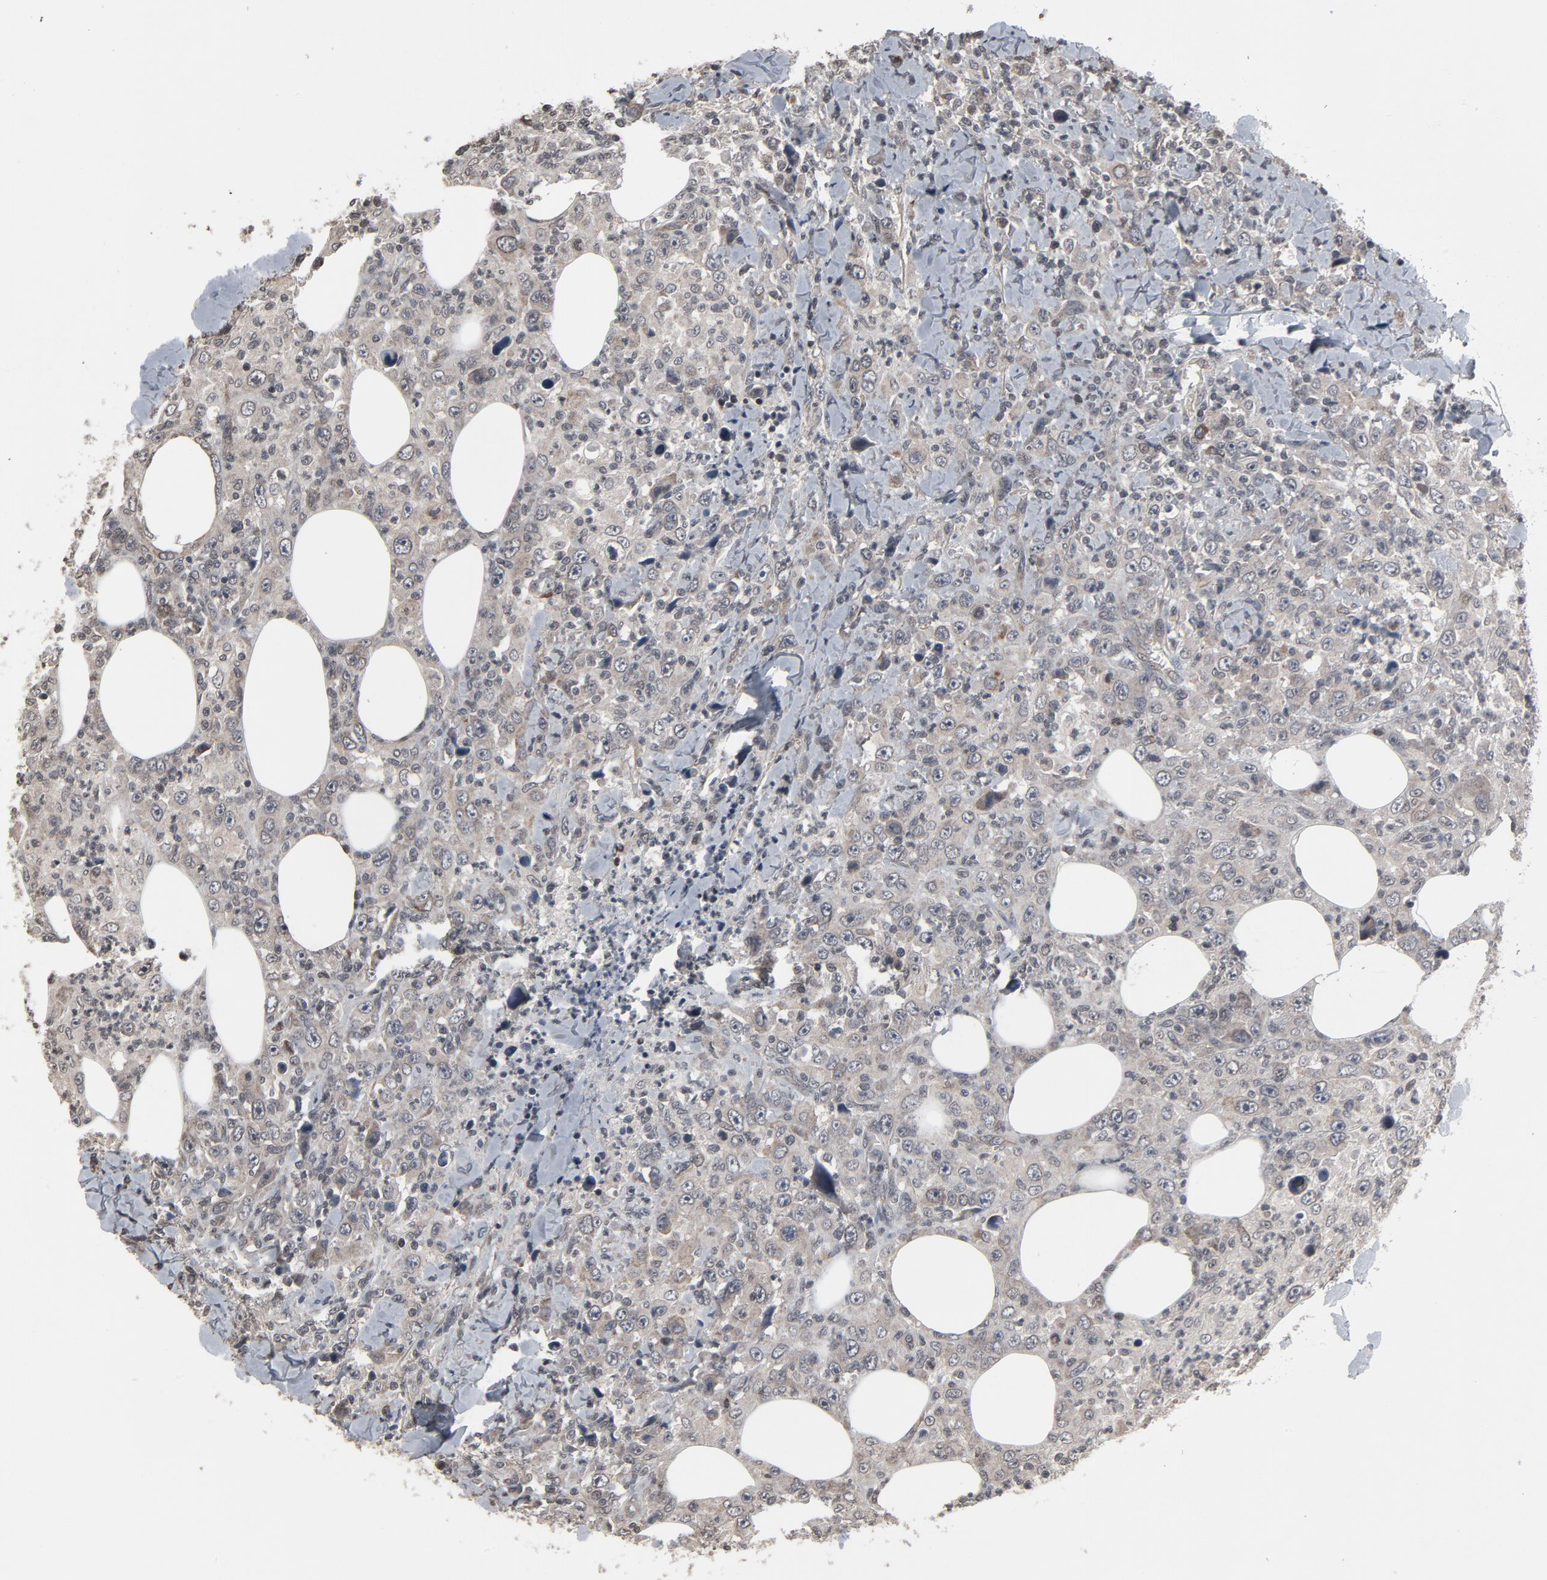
{"staining": {"intensity": "weak", "quantity": "25%-75%", "location": "cytoplasmic/membranous,nuclear"}, "tissue": "thyroid cancer", "cell_type": "Tumor cells", "image_type": "cancer", "snomed": [{"axis": "morphology", "description": "Carcinoma, NOS"}, {"axis": "topography", "description": "Thyroid gland"}], "caption": "Immunohistochemistry (IHC) of thyroid cancer displays low levels of weak cytoplasmic/membranous and nuclear staining in approximately 25%-75% of tumor cells. The staining was performed using DAB (3,3'-diaminobenzidine), with brown indicating positive protein expression. Nuclei are stained blue with hematoxylin.", "gene": "POM121", "patient": {"sex": "female", "age": 77}}